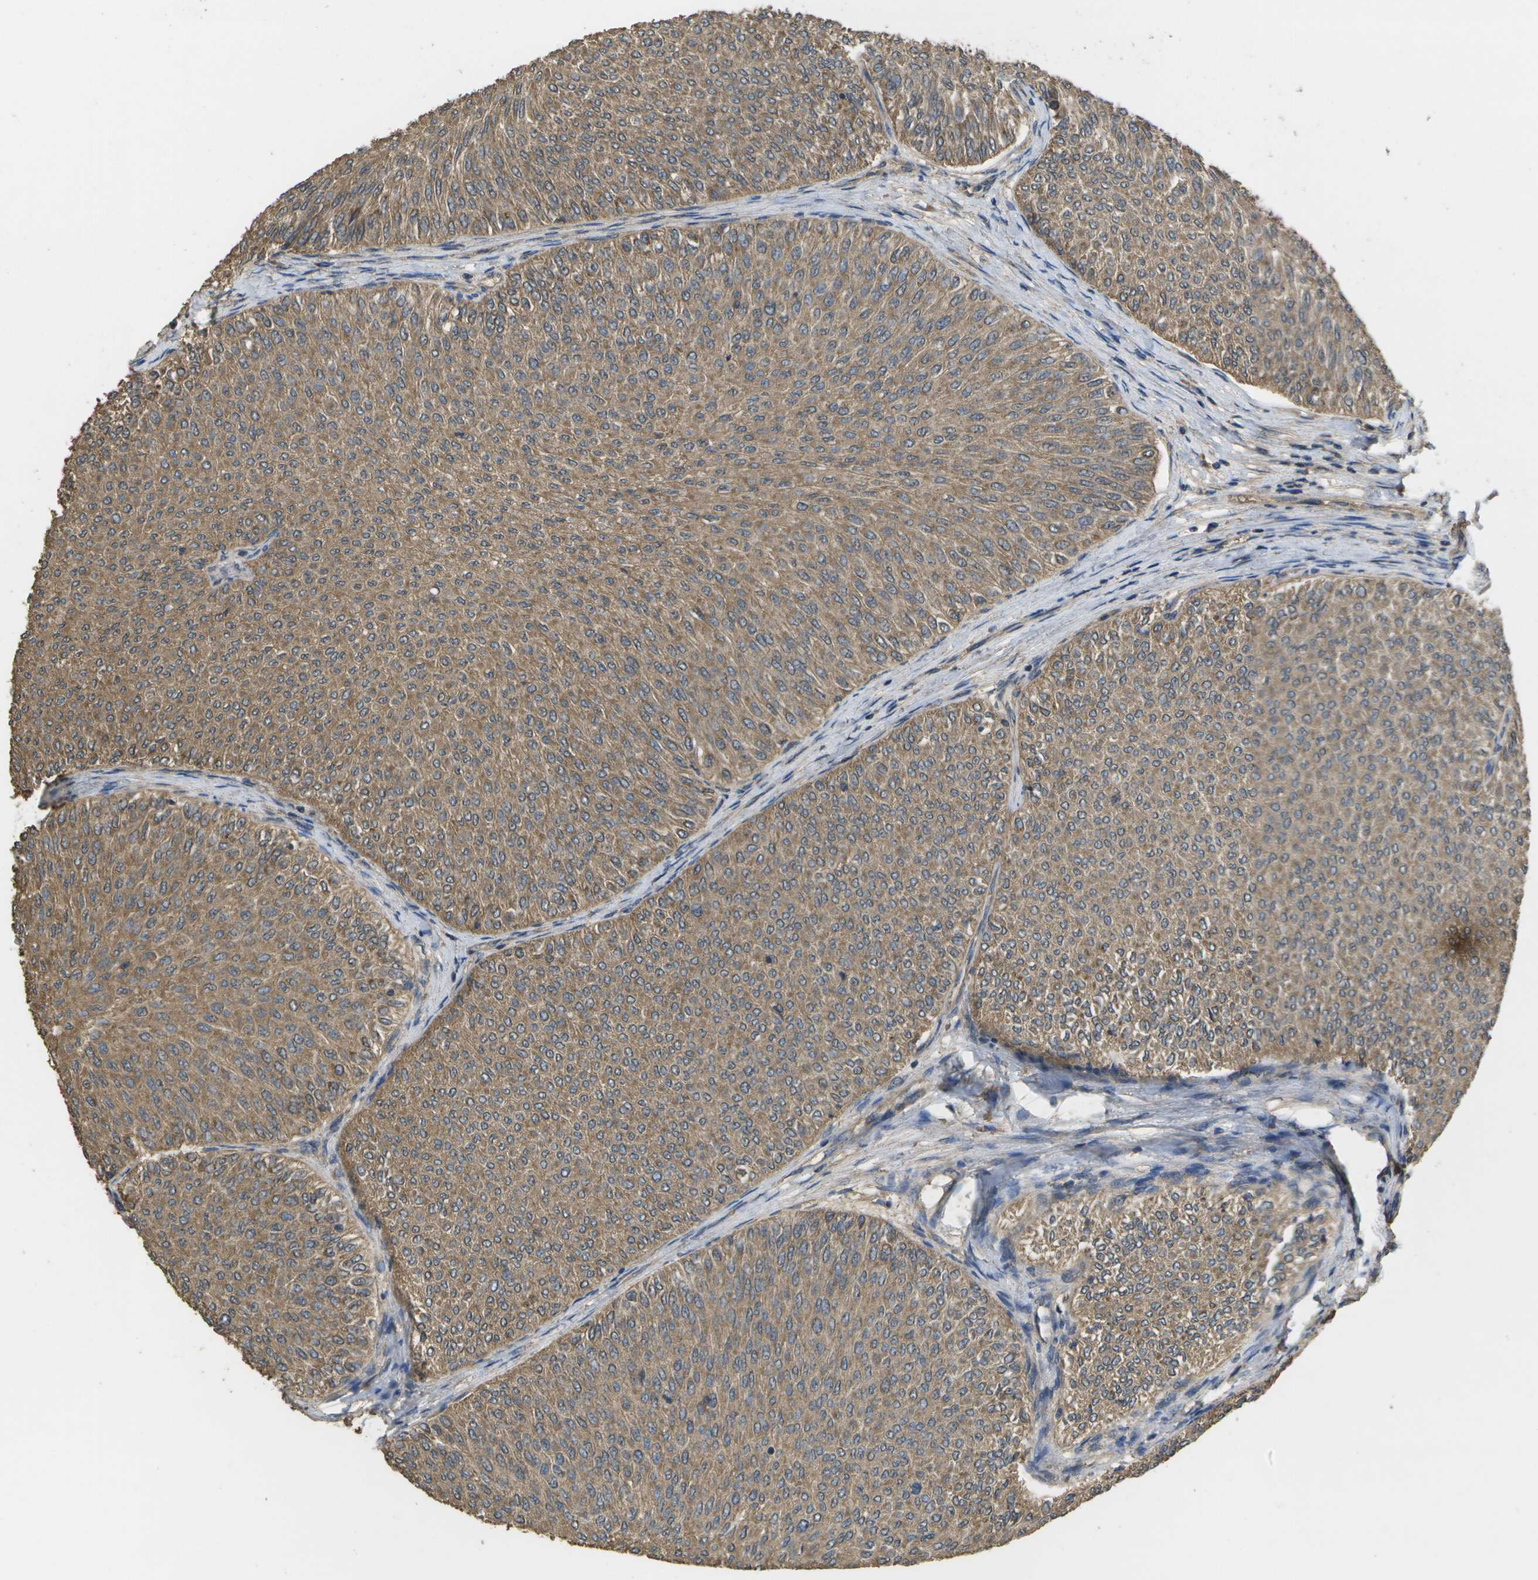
{"staining": {"intensity": "moderate", "quantity": ">75%", "location": "cytoplasmic/membranous"}, "tissue": "urothelial cancer", "cell_type": "Tumor cells", "image_type": "cancer", "snomed": [{"axis": "morphology", "description": "Urothelial carcinoma, Low grade"}, {"axis": "topography", "description": "Urinary bladder"}], "caption": "Urothelial carcinoma (low-grade) stained with a brown dye exhibits moderate cytoplasmic/membranous positive positivity in about >75% of tumor cells.", "gene": "SACS", "patient": {"sex": "male", "age": 78}}